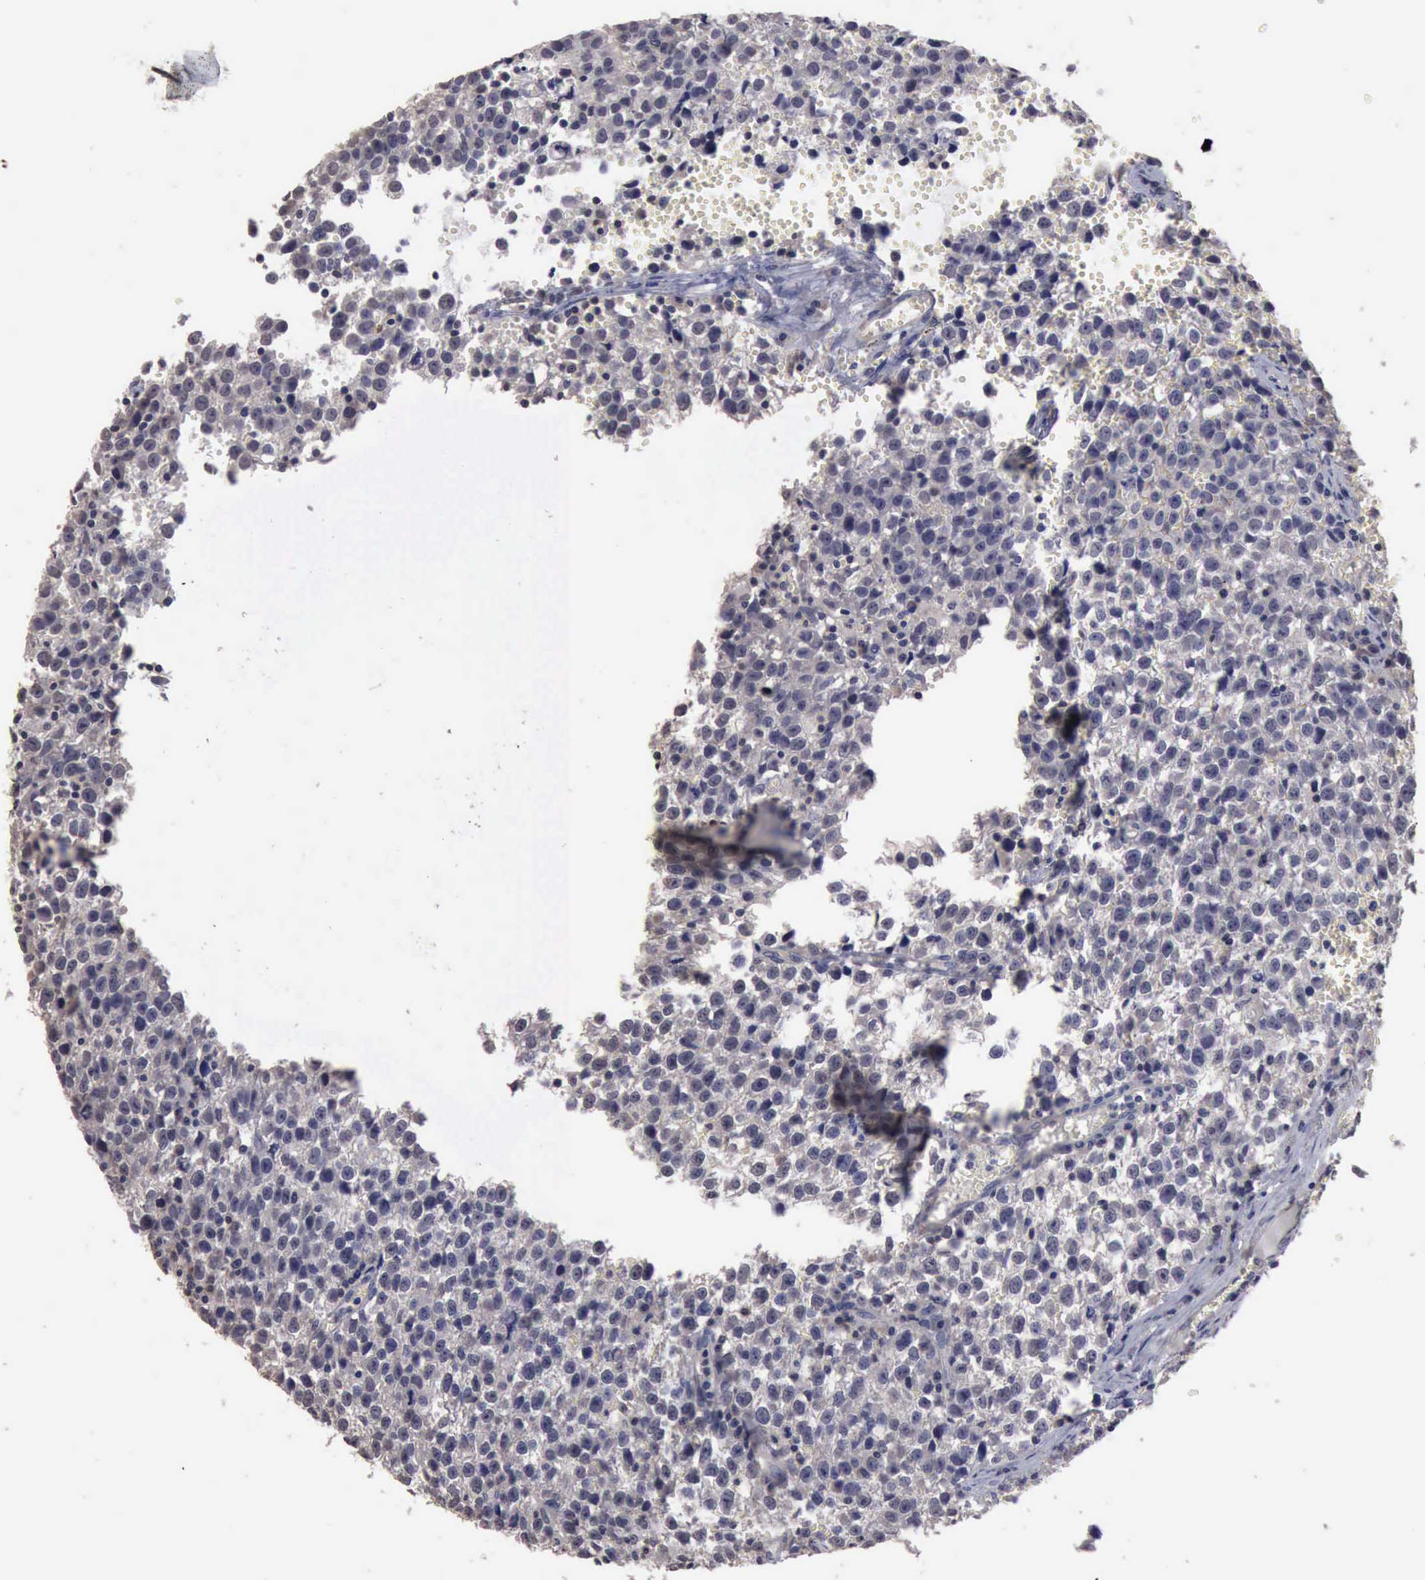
{"staining": {"intensity": "negative", "quantity": "none", "location": "none"}, "tissue": "testis cancer", "cell_type": "Tumor cells", "image_type": "cancer", "snomed": [{"axis": "morphology", "description": "Seminoma, NOS"}, {"axis": "topography", "description": "Testis"}], "caption": "A high-resolution histopathology image shows IHC staining of testis cancer (seminoma), which exhibits no significant positivity in tumor cells.", "gene": "CRKL", "patient": {"sex": "male", "age": 35}}